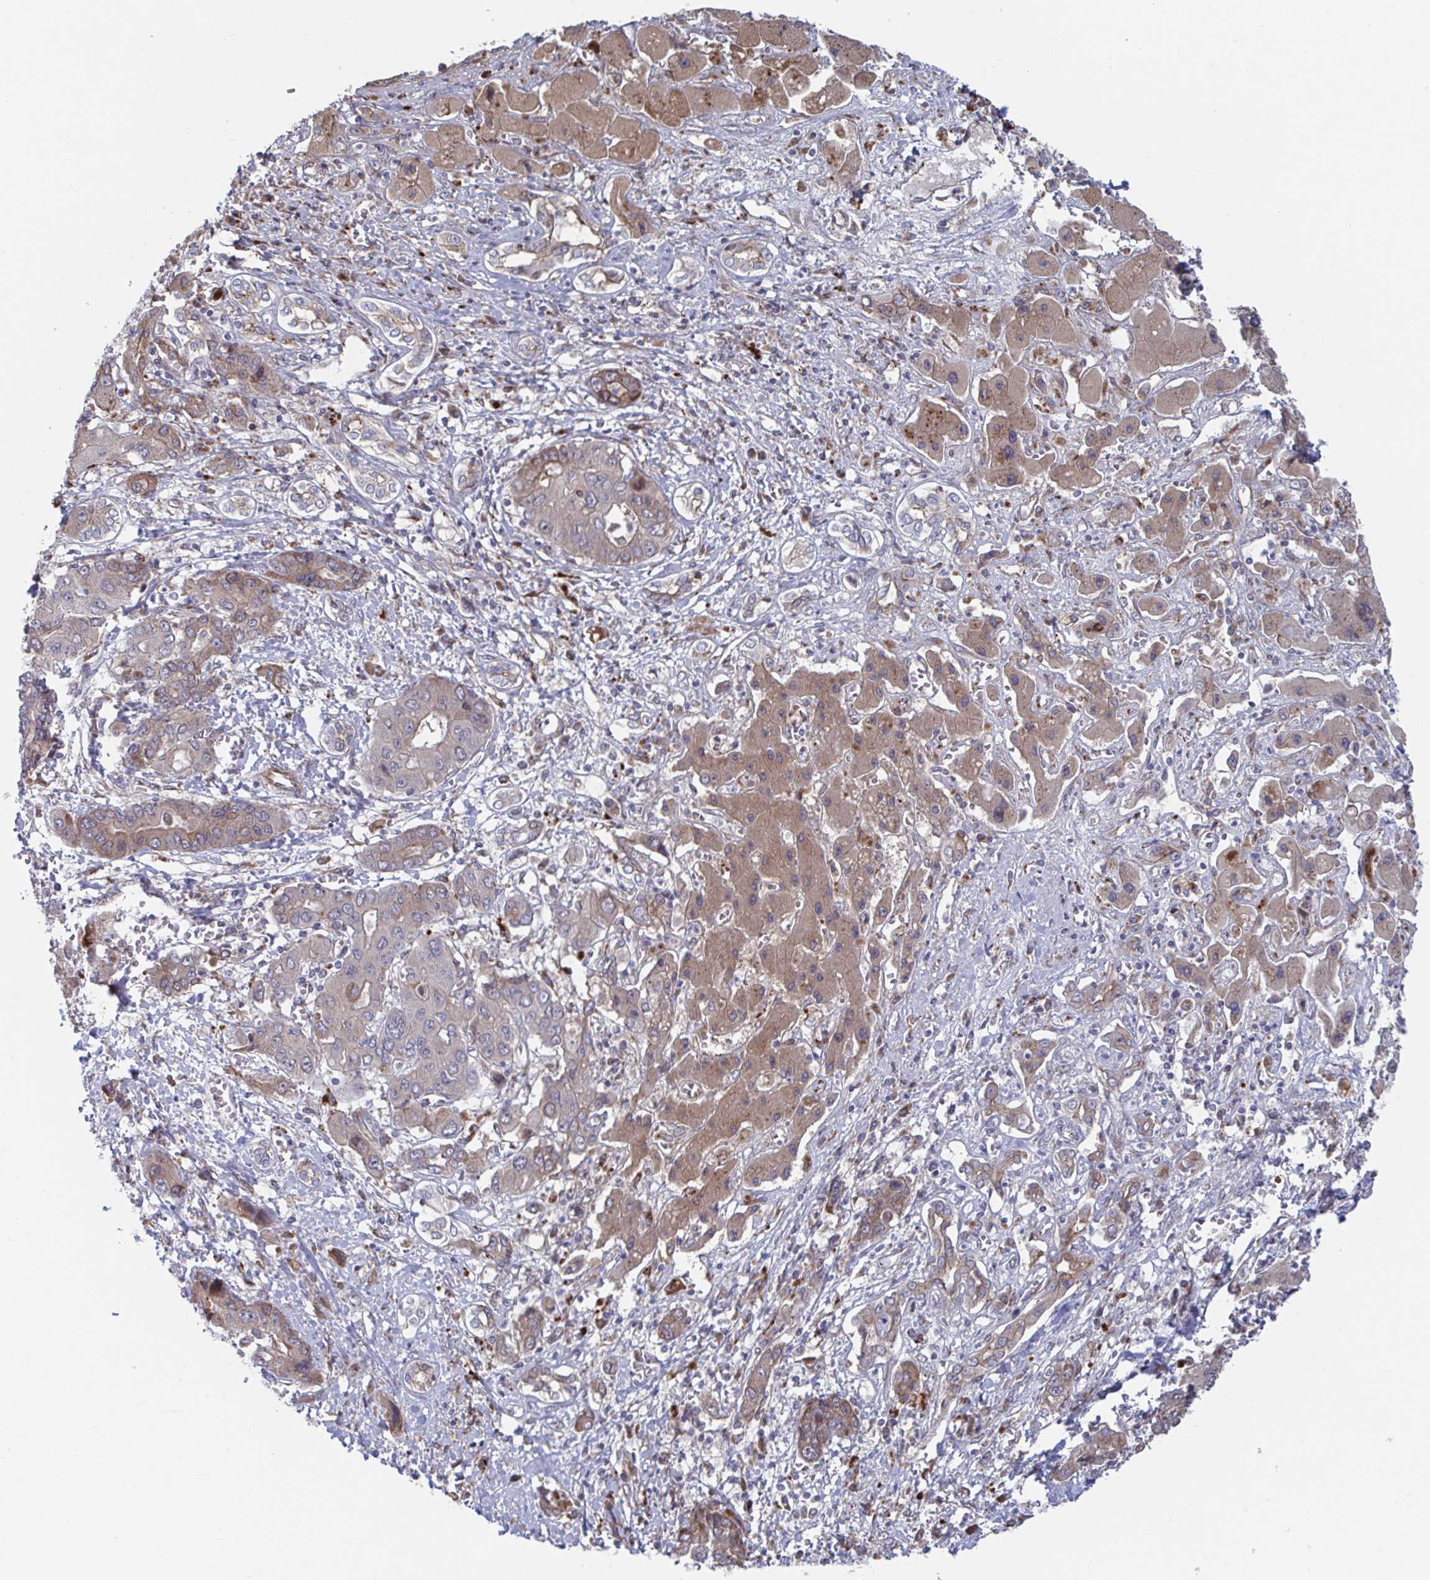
{"staining": {"intensity": "moderate", "quantity": "25%-75%", "location": "cytoplasmic/membranous"}, "tissue": "liver cancer", "cell_type": "Tumor cells", "image_type": "cancer", "snomed": [{"axis": "morphology", "description": "Cholangiocarcinoma"}, {"axis": "topography", "description": "Liver"}], "caption": "A medium amount of moderate cytoplasmic/membranous staining is present in about 25%-75% of tumor cells in liver cholangiocarcinoma tissue. (brown staining indicates protein expression, while blue staining denotes nuclei).", "gene": "FJX1", "patient": {"sex": "male", "age": 67}}